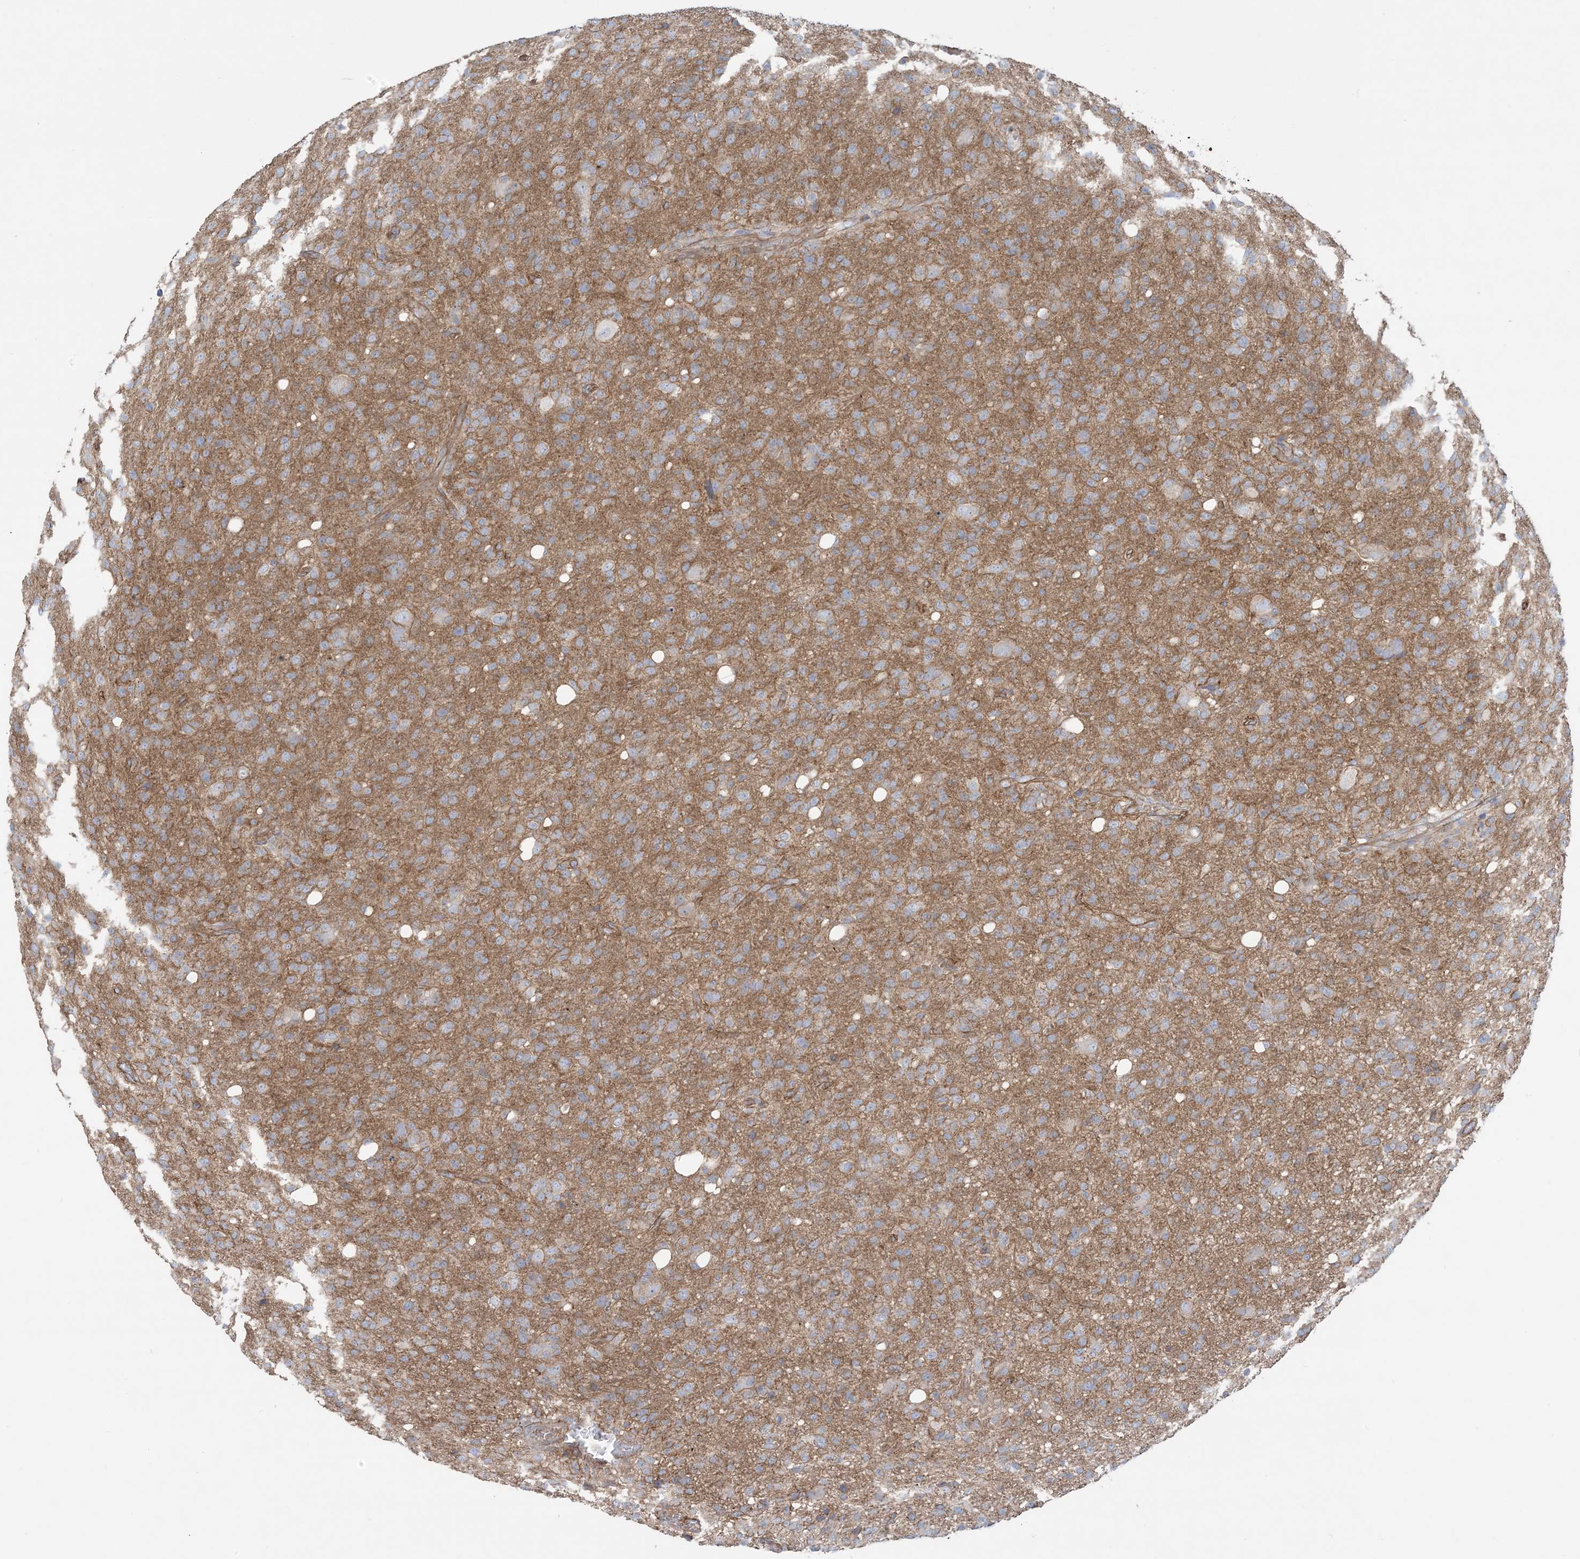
{"staining": {"intensity": "weak", "quantity": "25%-75%", "location": "cytoplasmic/membranous"}, "tissue": "glioma", "cell_type": "Tumor cells", "image_type": "cancer", "snomed": [{"axis": "morphology", "description": "Glioma, malignant, High grade"}, {"axis": "topography", "description": "Brain"}], "caption": "Human malignant high-grade glioma stained with a protein marker shows weak staining in tumor cells.", "gene": "CCNY", "patient": {"sex": "female", "age": 57}}